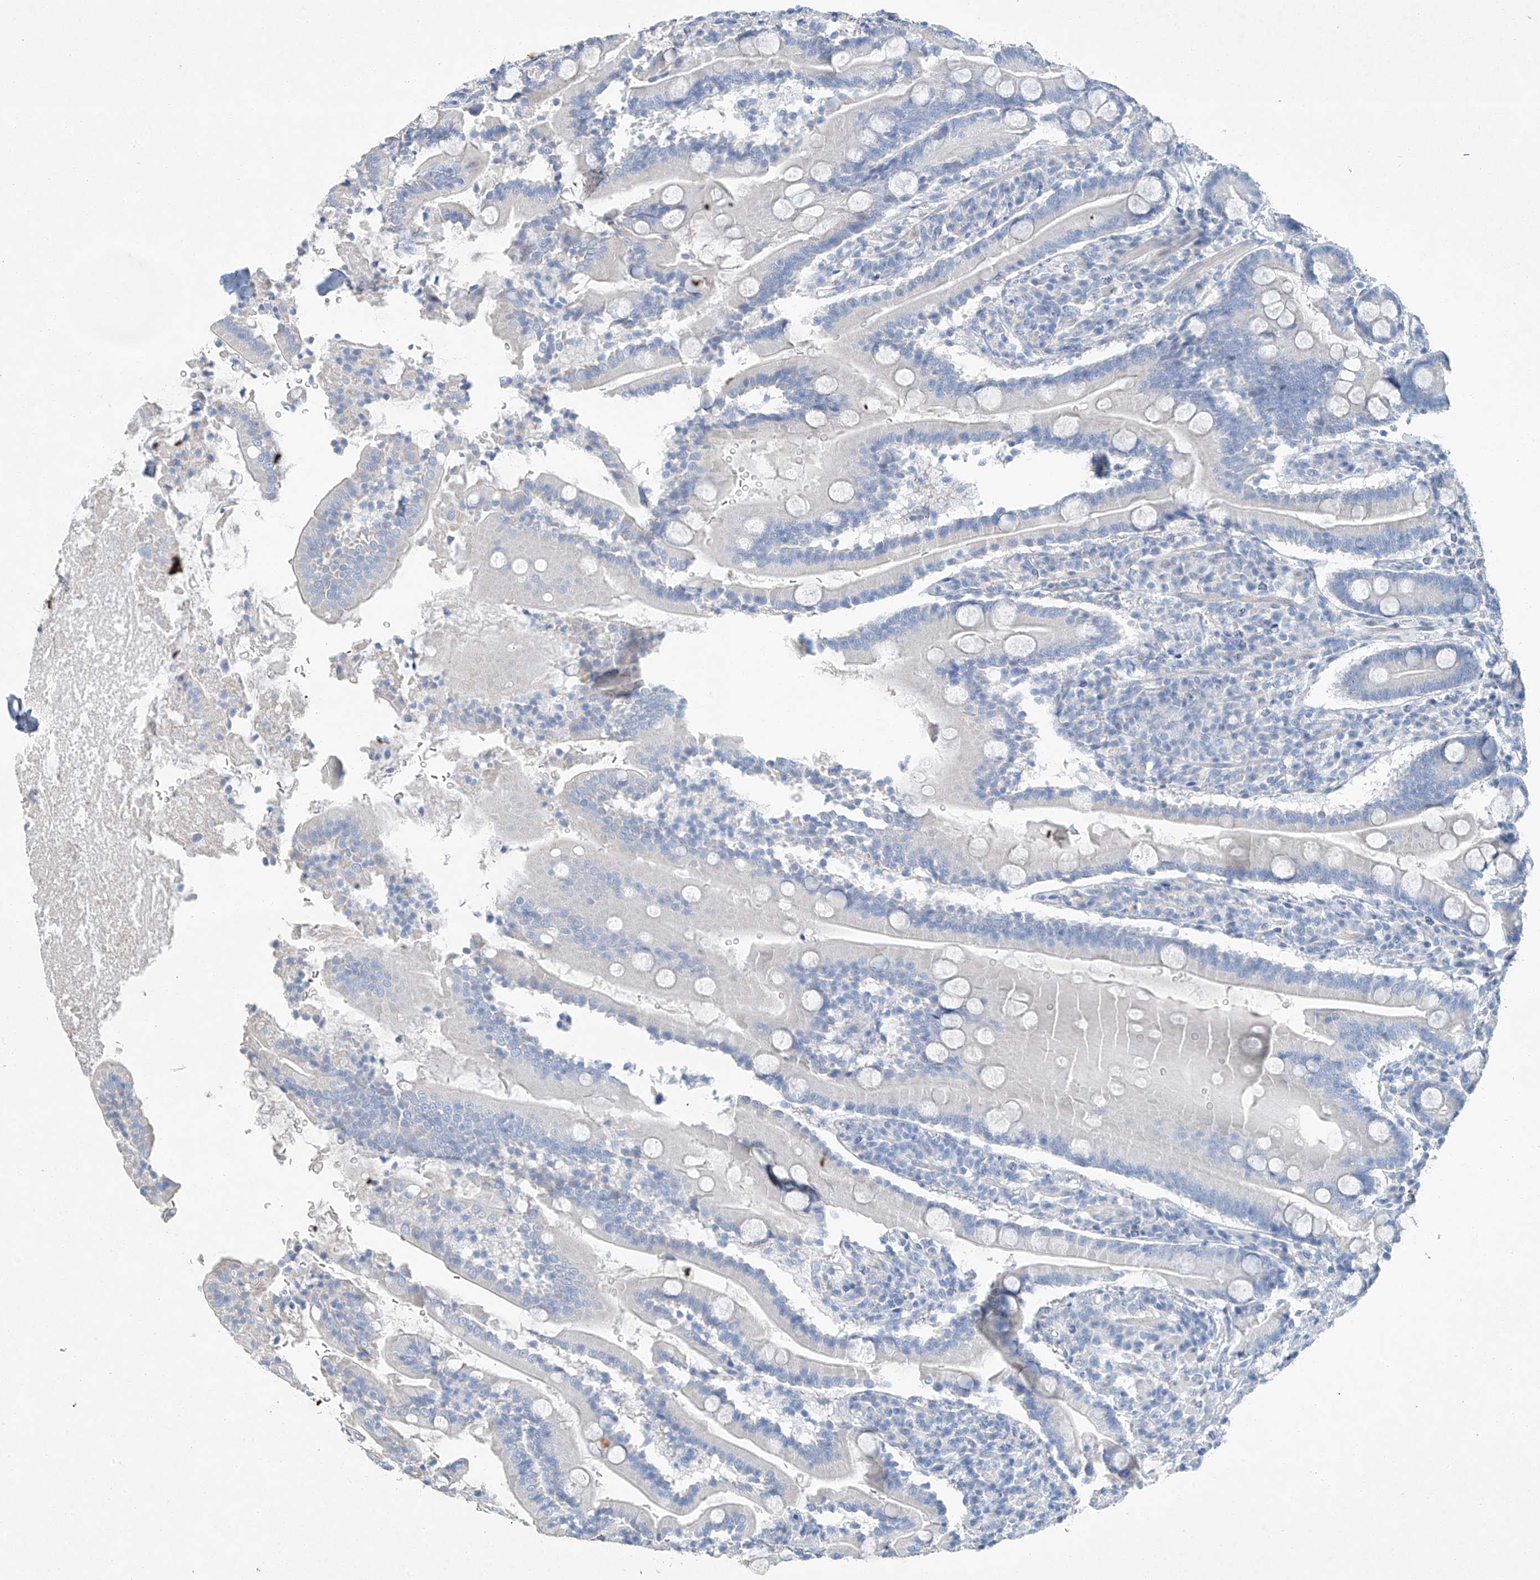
{"staining": {"intensity": "negative", "quantity": "none", "location": "none"}, "tissue": "duodenum", "cell_type": "Glandular cells", "image_type": "normal", "snomed": [{"axis": "morphology", "description": "Normal tissue, NOS"}, {"axis": "topography", "description": "Duodenum"}], "caption": "Benign duodenum was stained to show a protein in brown. There is no significant positivity in glandular cells.", "gene": "C1orf87", "patient": {"sex": "male", "age": 35}}